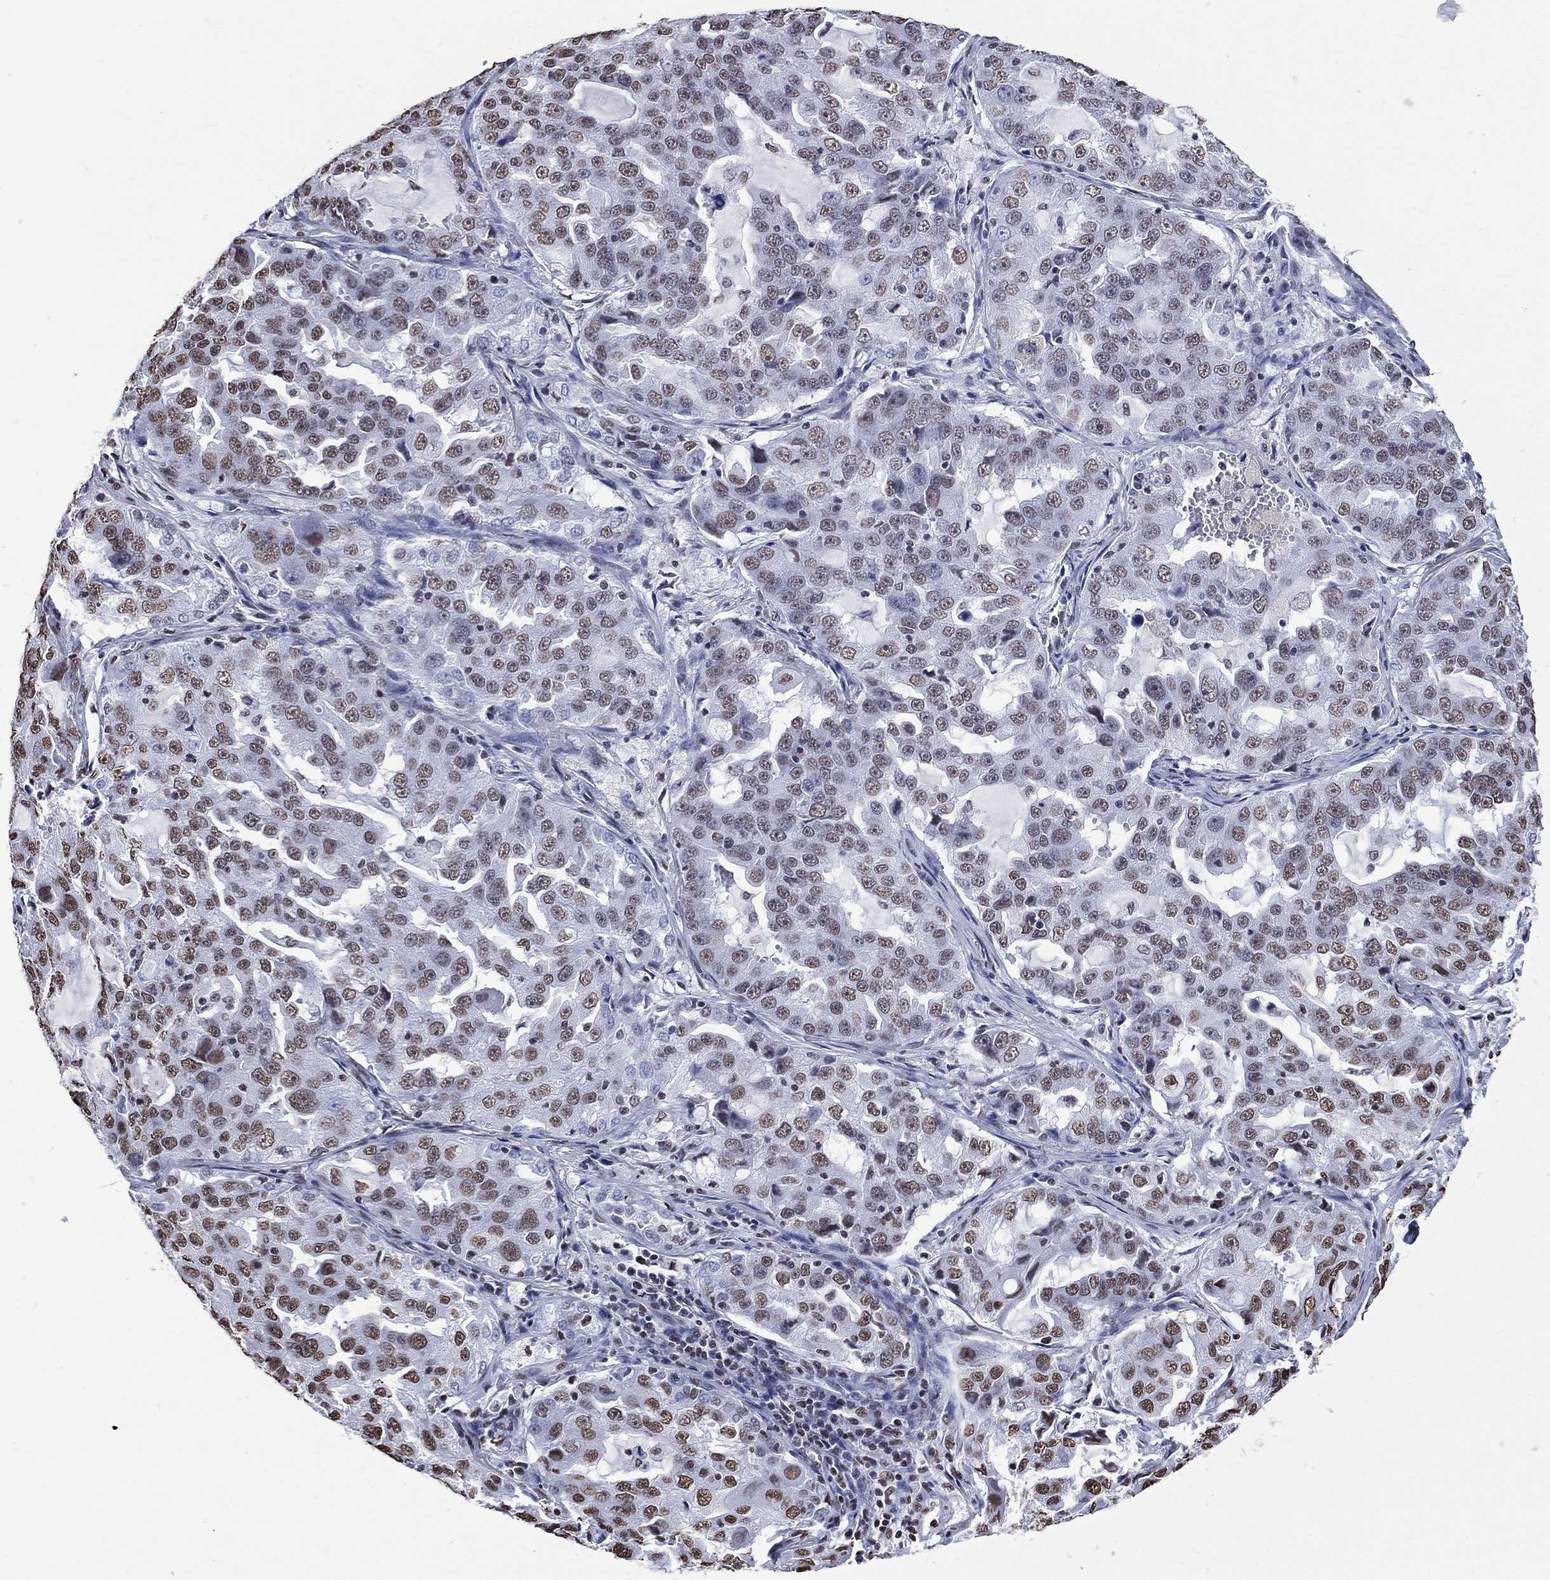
{"staining": {"intensity": "moderate", "quantity": "25%-75%", "location": "nuclear"}, "tissue": "lung cancer", "cell_type": "Tumor cells", "image_type": "cancer", "snomed": [{"axis": "morphology", "description": "Adenocarcinoma, NOS"}, {"axis": "topography", "description": "Lung"}], "caption": "Human adenocarcinoma (lung) stained for a protein (brown) exhibits moderate nuclear positive positivity in about 25%-75% of tumor cells.", "gene": "RETREG2", "patient": {"sex": "female", "age": 61}}